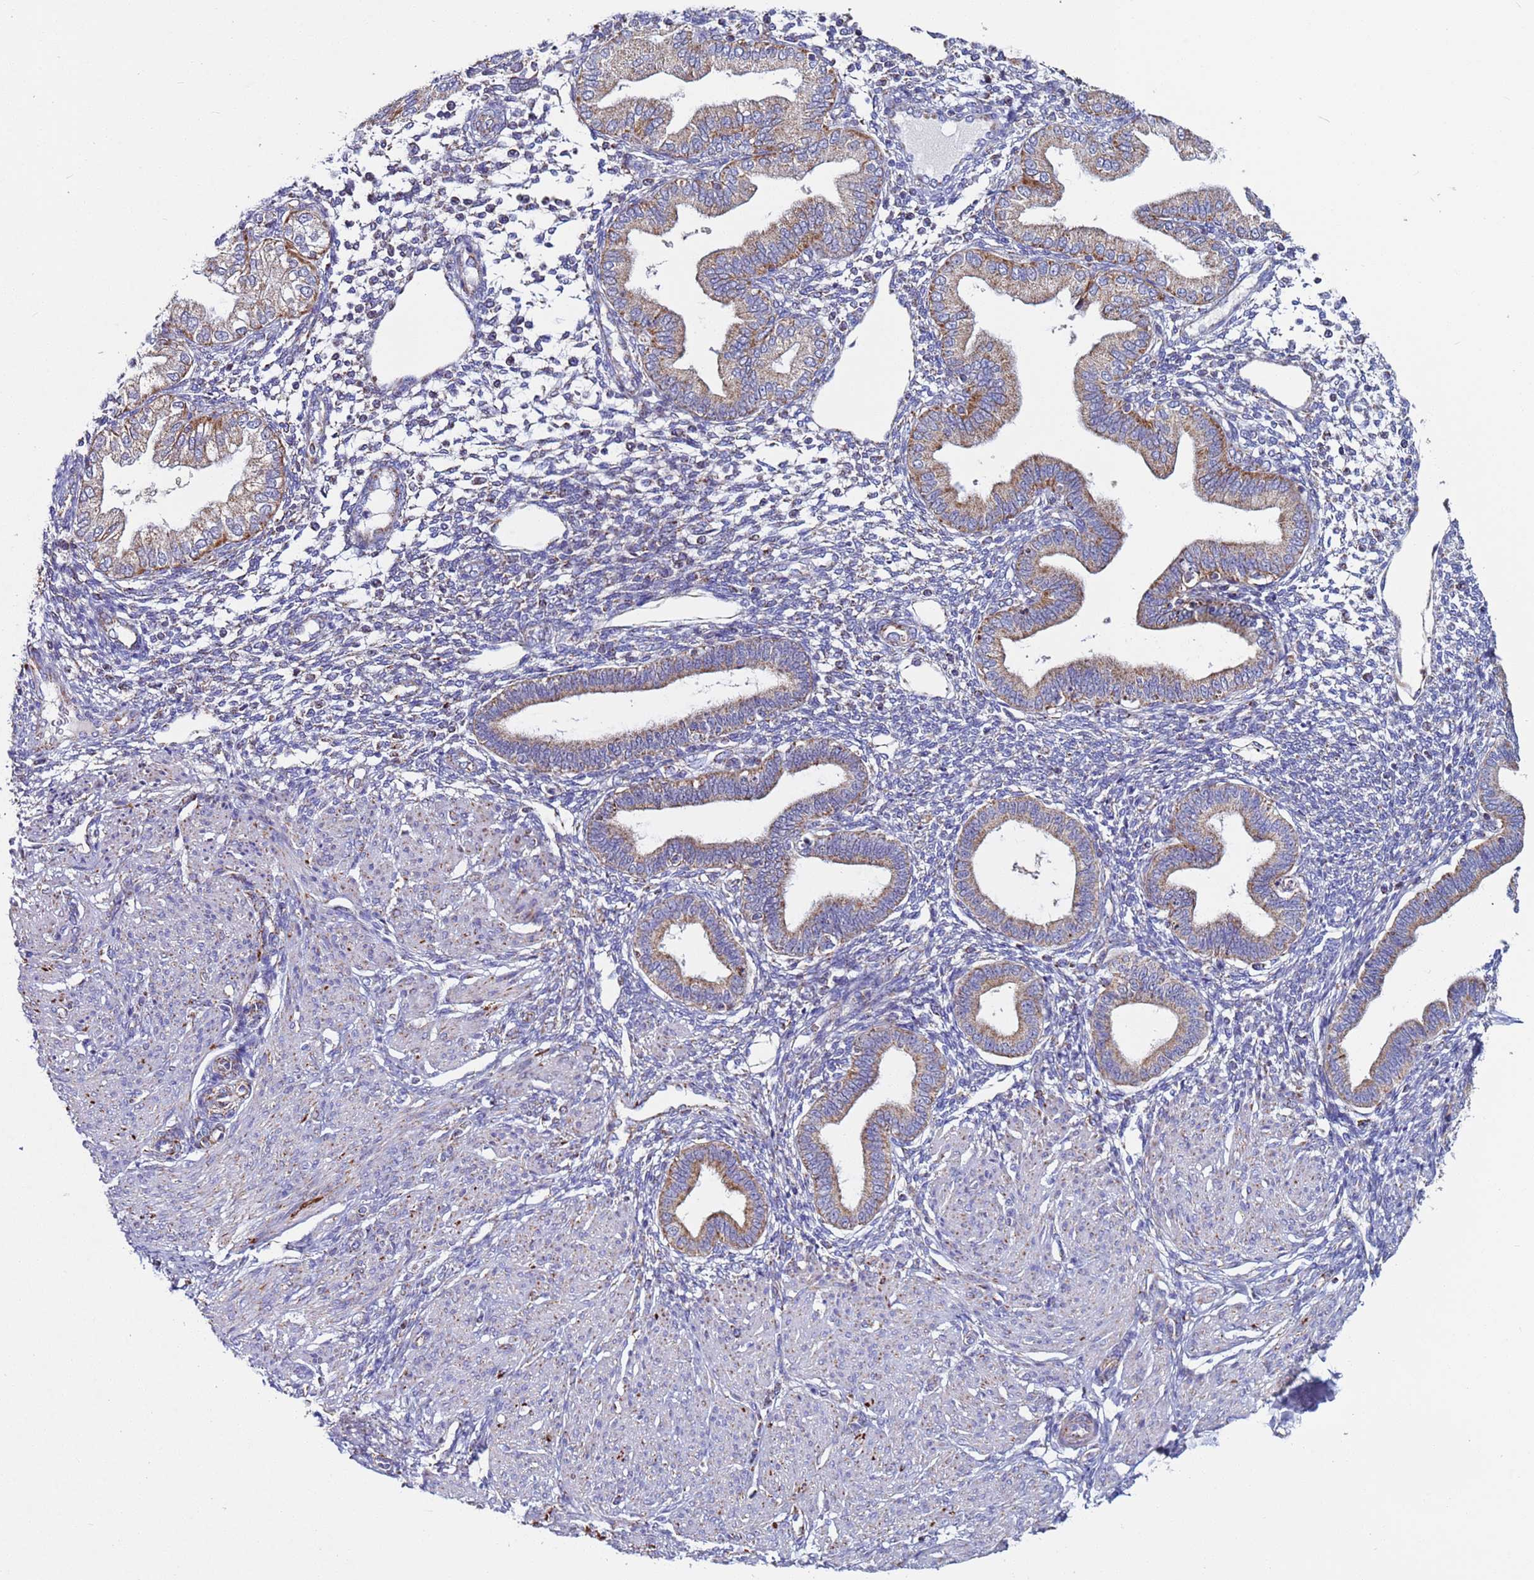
{"staining": {"intensity": "negative", "quantity": "none", "location": "none"}, "tissue": "endometrium", "cell_type": "Cells in endometrial stroma", "image_type": "normal", "snomed": [{"axis": "morphology", "description": "Normal tissue, NOS"}, {"axis": "topography", "description": "Endometrium"}], "caption": "An IHC micrograph of benign endometrium is shown. There is no staining in cells in endometrial stroma of endometrium. The staining is performed using DAB (3,3'-diaminobenzidine) brown chromogen with nuclei counter-stained in using hematoxylin.", "gene": "ZBTB39", "patient": {"sex": "female", "age": 53}}